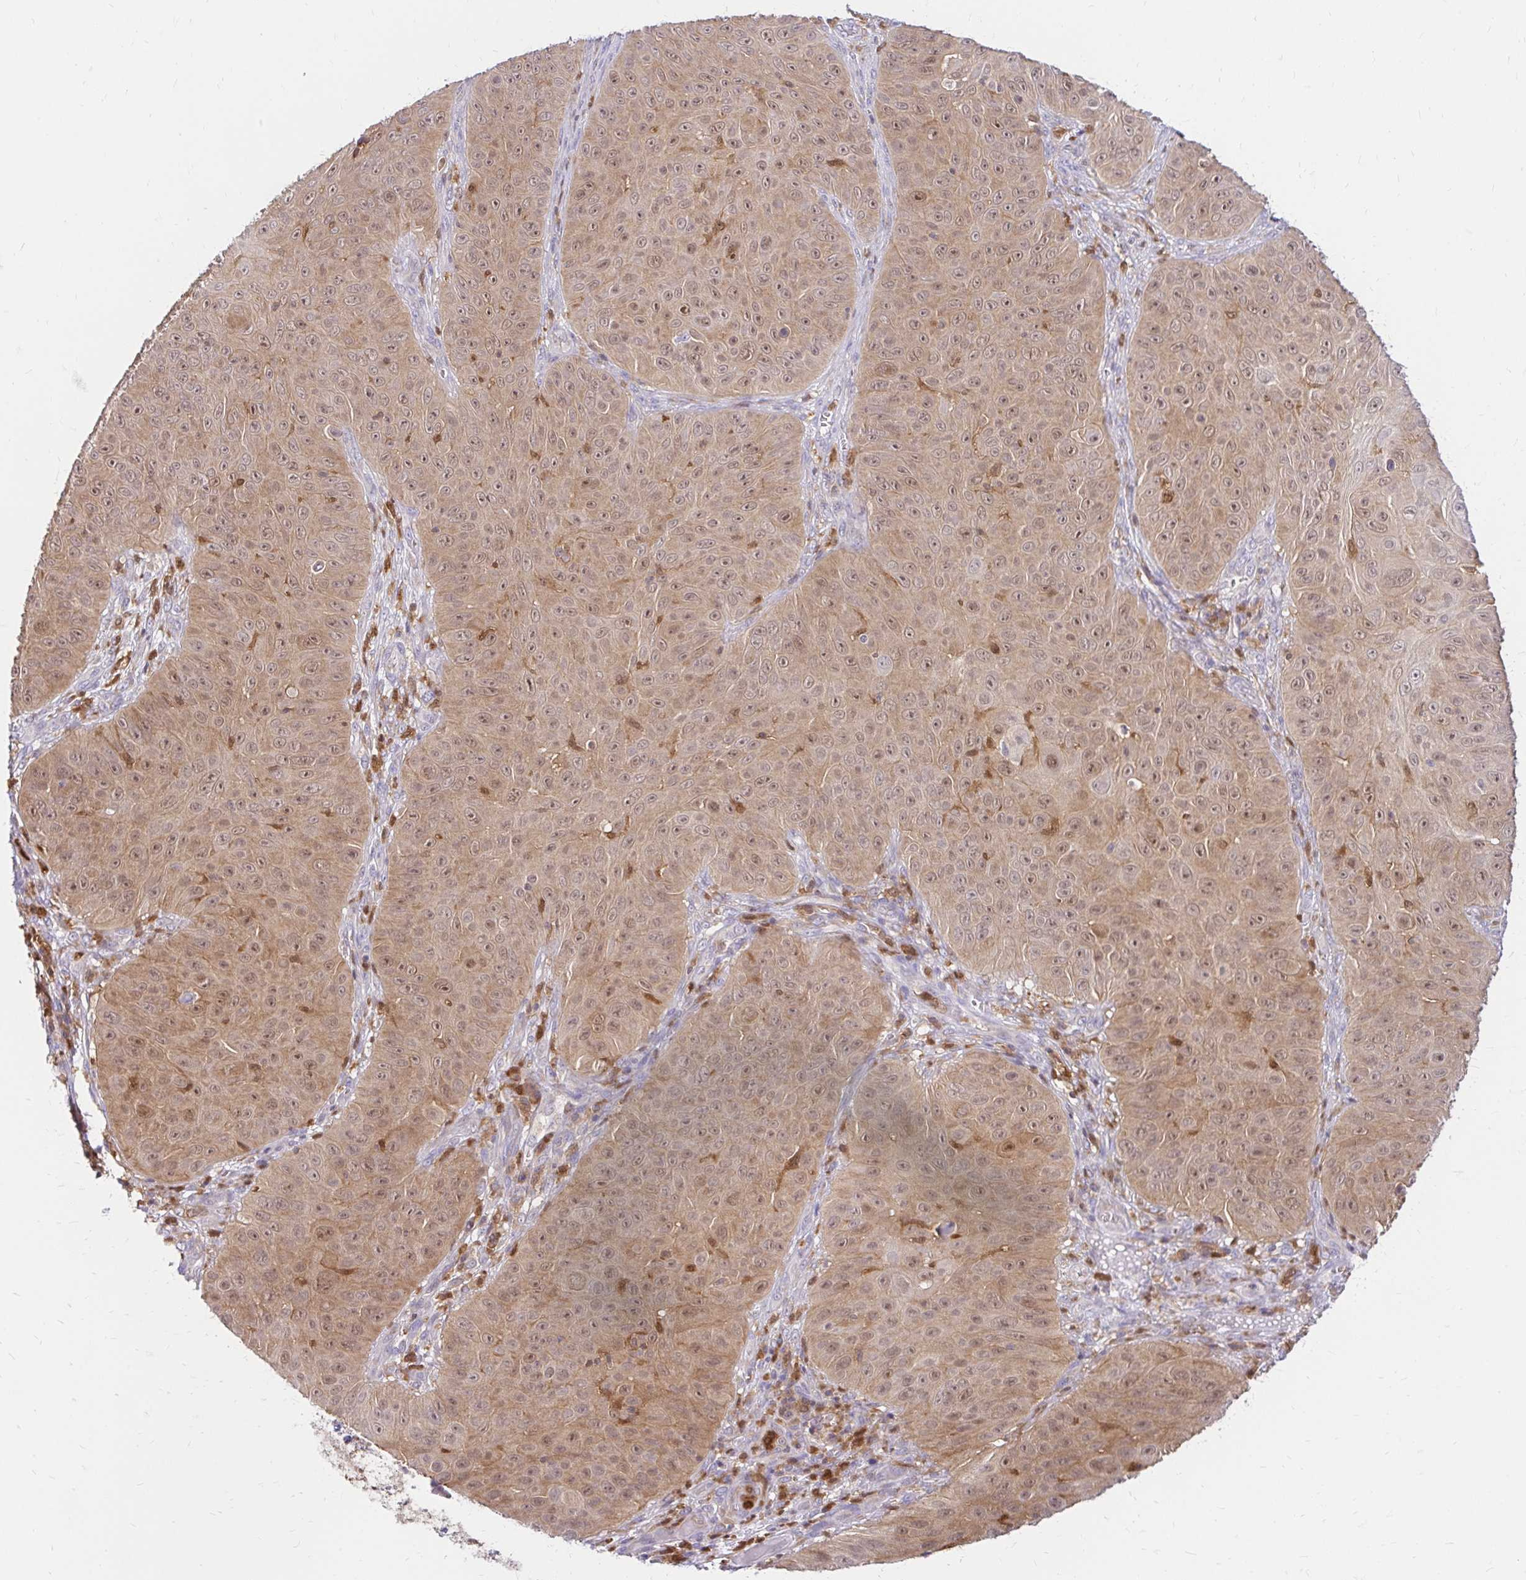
{"staining": {"intensity": "weak", "quantity": ">75%", "location": "cytoplasmic/membranous,nuclear"}, "tissue": "skin cancer", "cell_type": "Tumor cells", "image_type": "cancer", "snomed": [{"axis": "morphology", "description": "Squamous cell carcinoma, NOS"}, {"axis": "topography", "description": "Skin"}], "caption": "Human squamous cell carcinoma (skin) stained with a brown dye shows weak cytoplasmic/membranous and nuclear positive positivity in approximately >75% of tumor cells.", "gene": "PYCARD", "patient": {"sex": "male", "age": 82}}